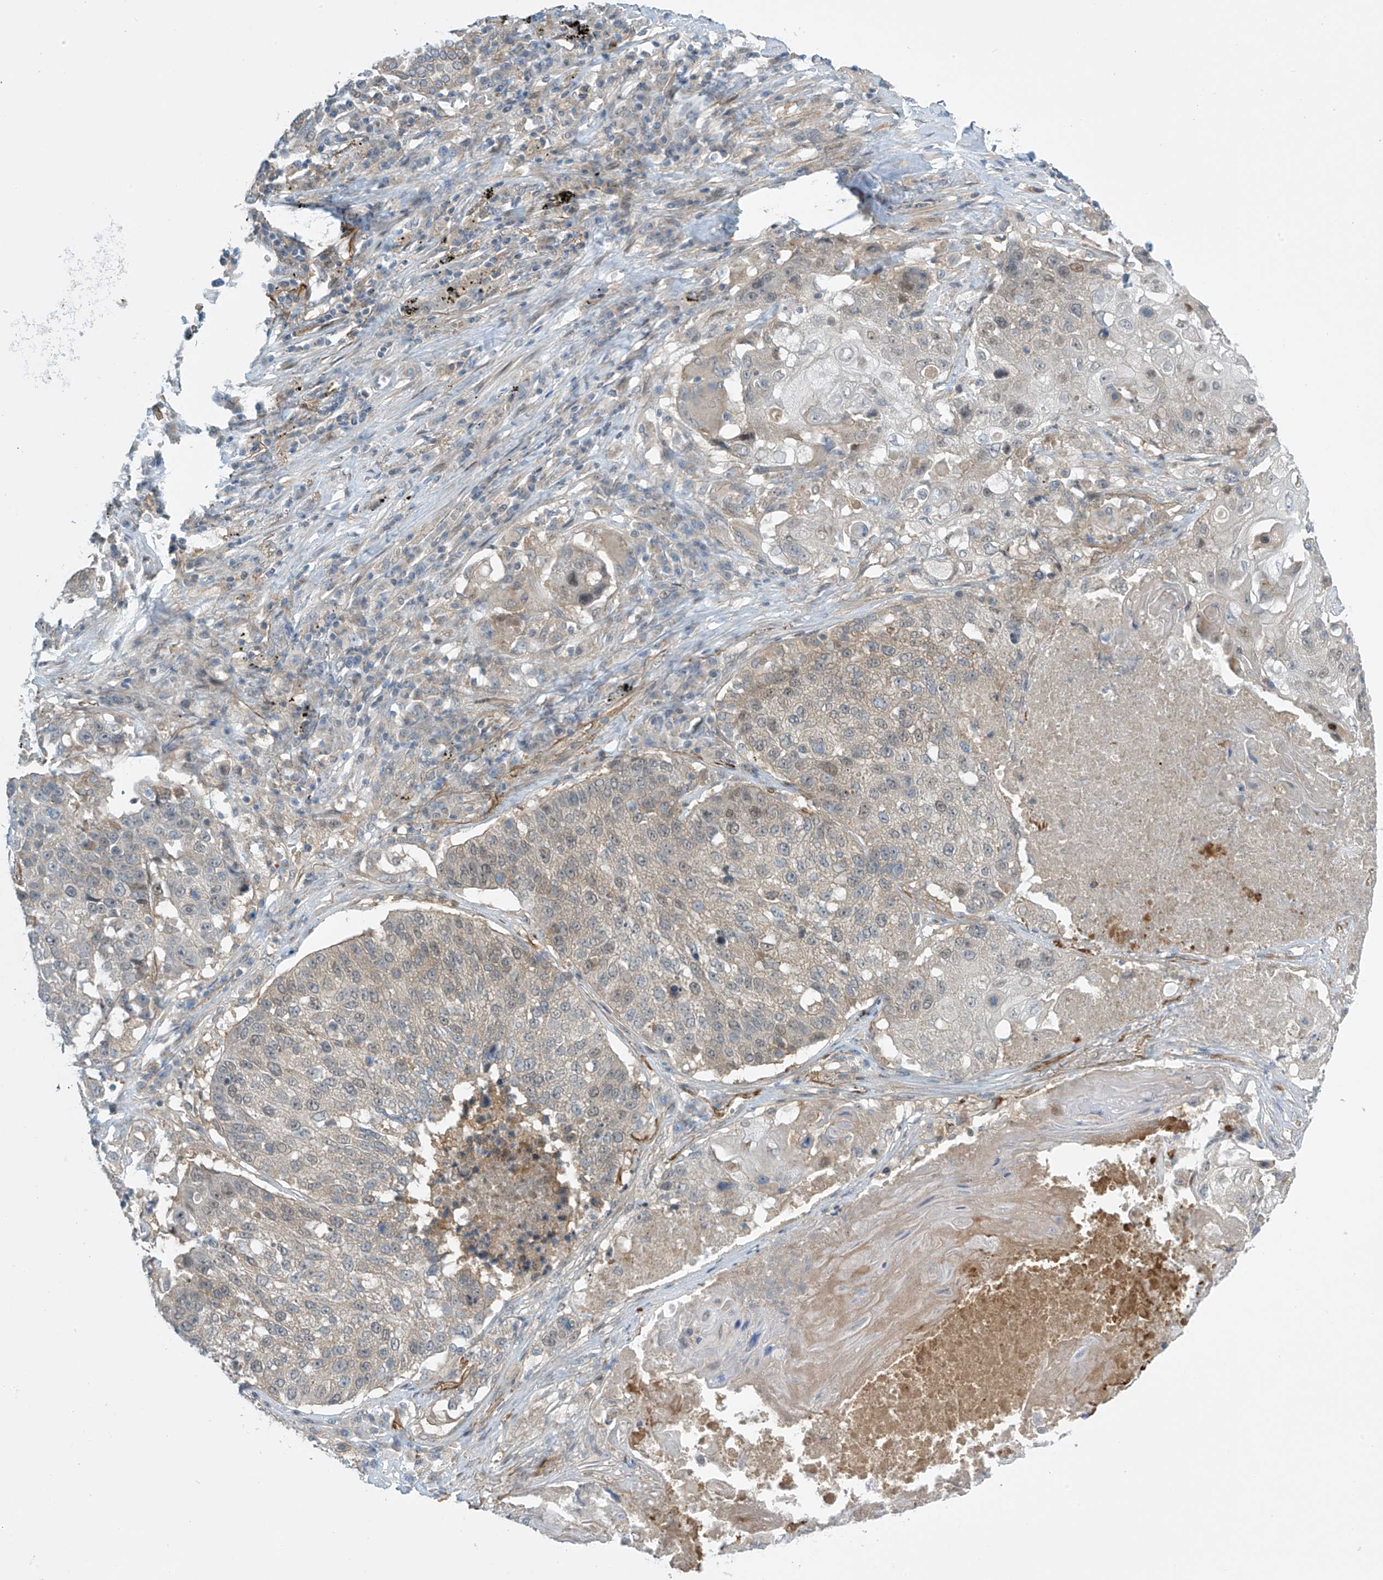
{"staining": {"intensity": "negative", "quantity": "none", "location": "none"}, "tissue": "lung cancer", "cell_type": "Tumor cells", "image_type": "cancer", "snomed": [{"axis": "morphology", "description": "Squamous cell carcinoma, NOS"}, {"axis": "topography", "description": "Lung"}], "caption": "An IHC histopathology image of lung cancer is shown. There is no staining in tumor cells of lung cancer.", "gene": "FSD1L", "patient": {"sex": "male", "age": 61}}